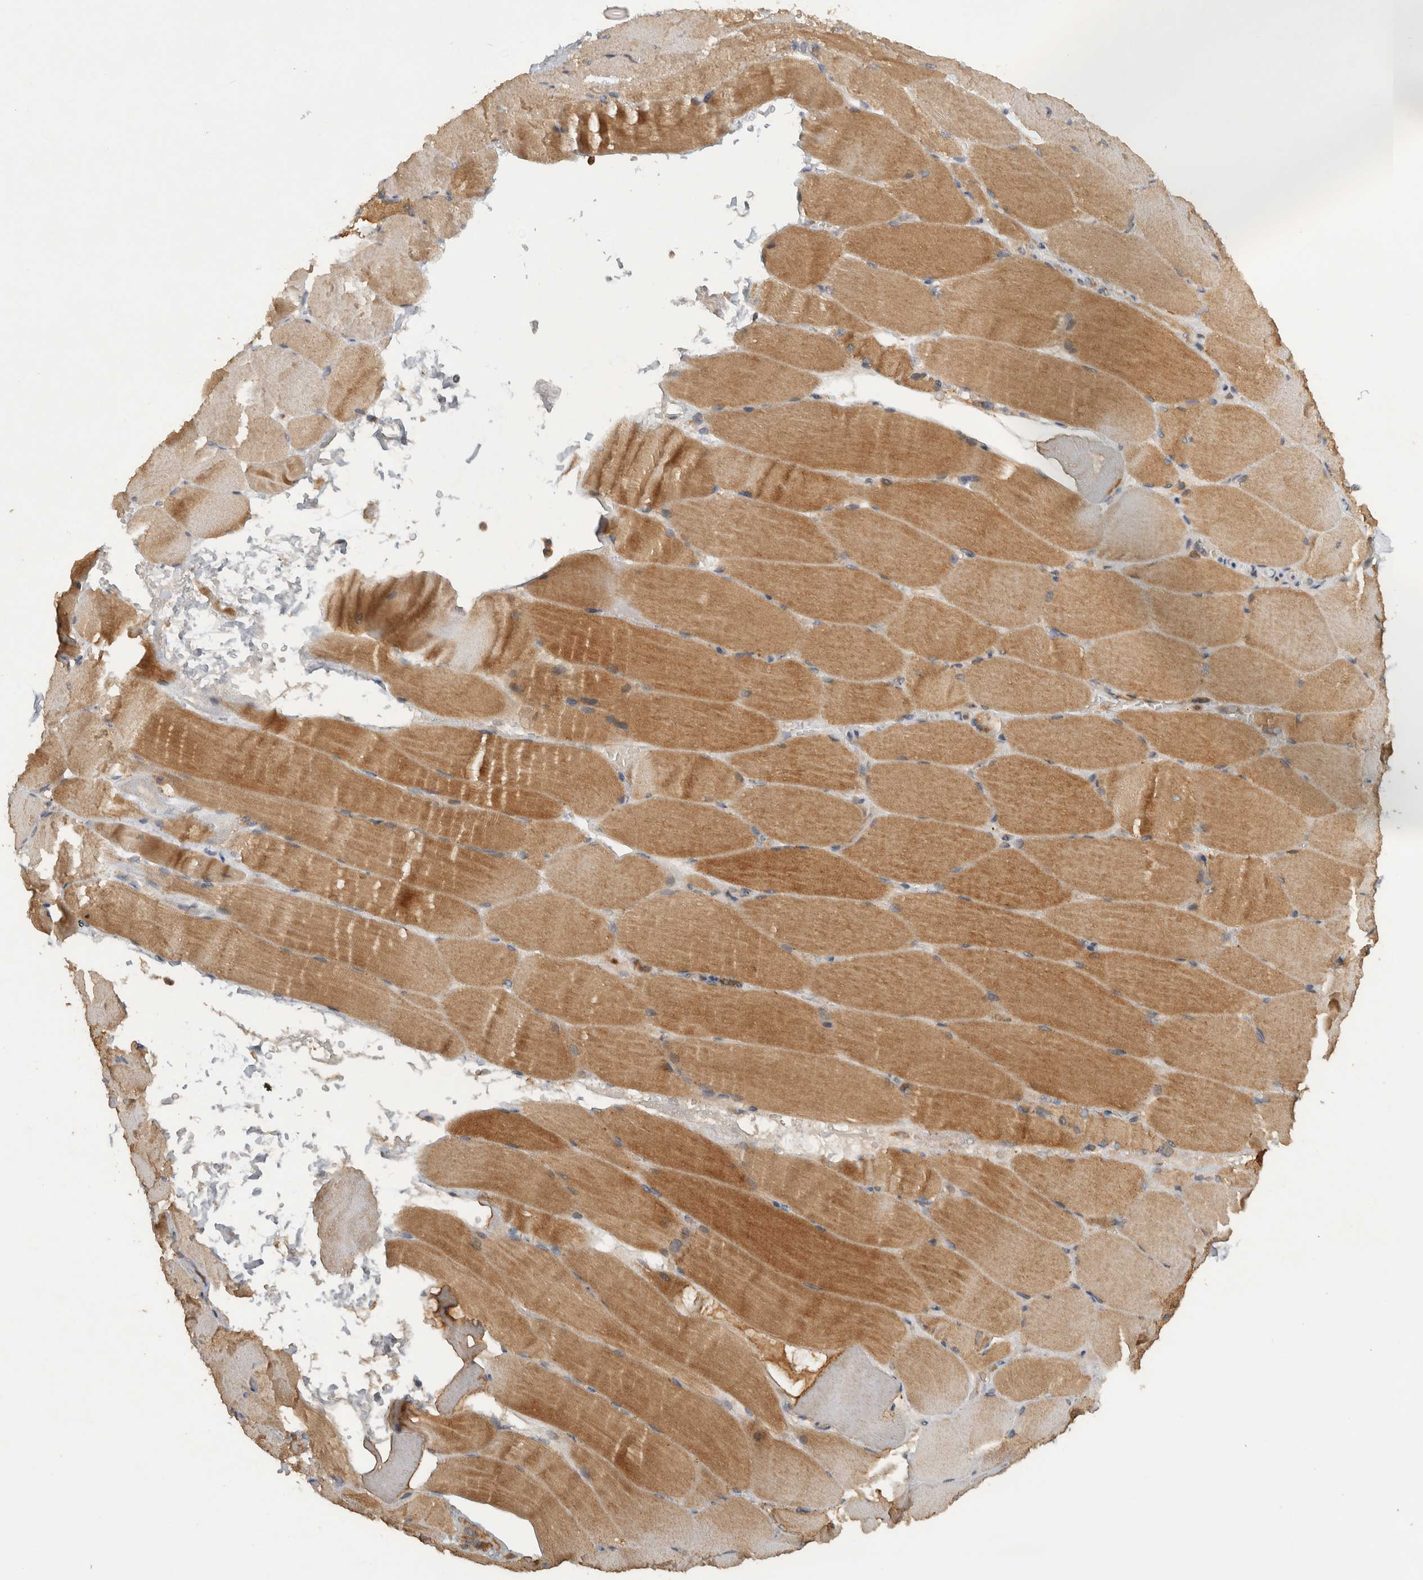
{"staining": {"intensity": "moderate", "quantity": ">75%", "location": "cytoplasmic/membranous"}, "tissue": "skeletal muscle", "cell_type": "Myocytes", "image_type": "normal", "snomed": [{"axis": "morphology", "description": "Normal tissue, NOS"}, {"axis": "topography", "description": "Skeletal muscle"}, {"axis": "topography", "description": "Parathyroid gland"}], "caption": "Protein staining of benign skeletal muscle shows moderate cytoplasmic/membranous staining in approximately >75% of myocytes.", "gene": "VEPH1", "patient": {"sex": "female", "age": 37}}